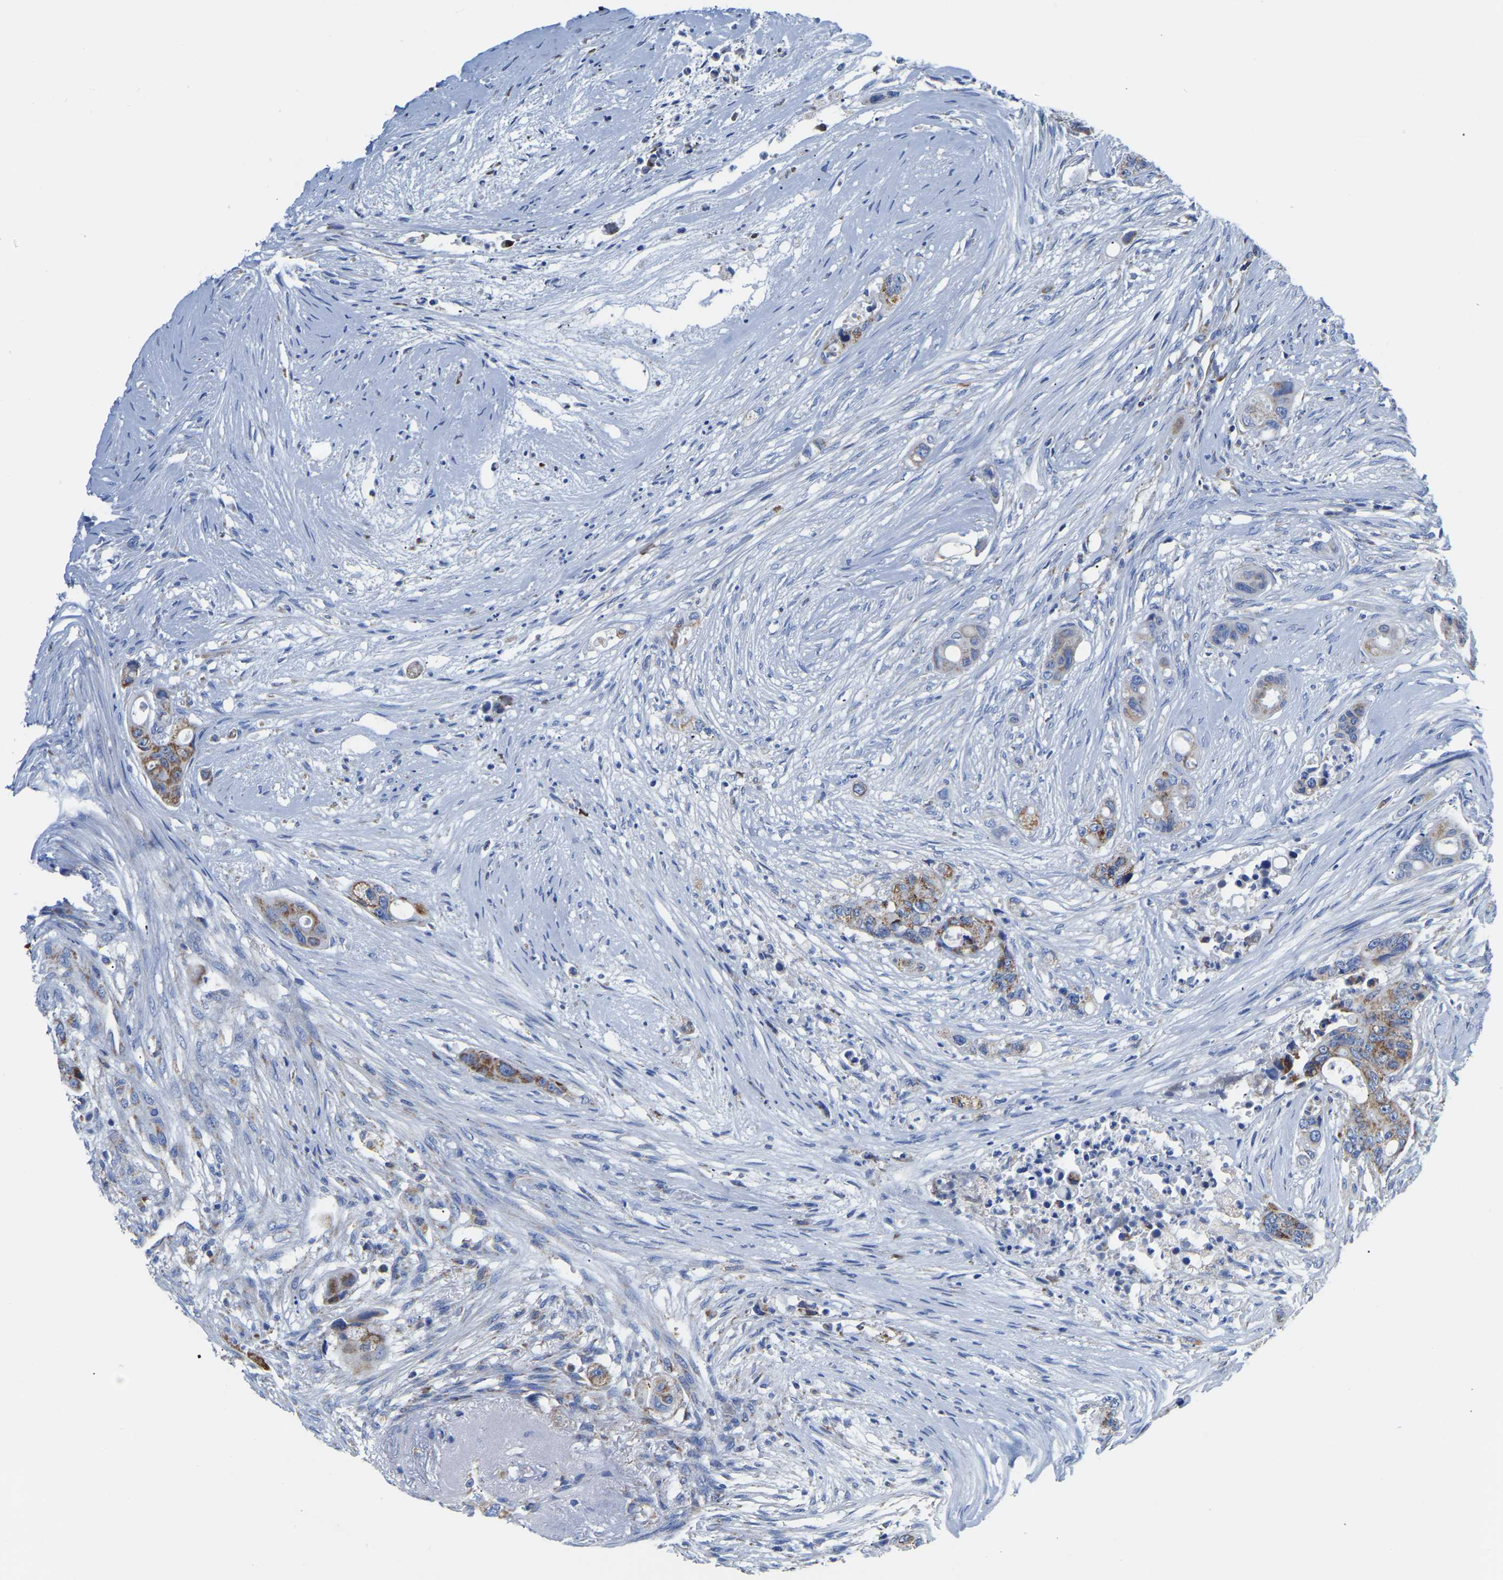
{"staining": {"intensity": "moderate", "quantity": ">75%", "location": "cytoplasmic/membranous"}, "tissue": "colorectal cancer", "cell_type": "Tumor cells", "image_type": "cancer", "snomed": [{"axis": "morphology", "description": "Adenocarcinoma, NOS"}, {"axis": "topography", "description": "Colon"}], "caption": "Immunohistochemistry micrograph of human adenocarcinoma (colorectal) stained for a protein (brown), which shows medium levels of moderate cytoplasmic/membranous staining in about >75% of tumor cells.", "gene": "ETFA", "patient": {"sex": "female", "age": 57}}